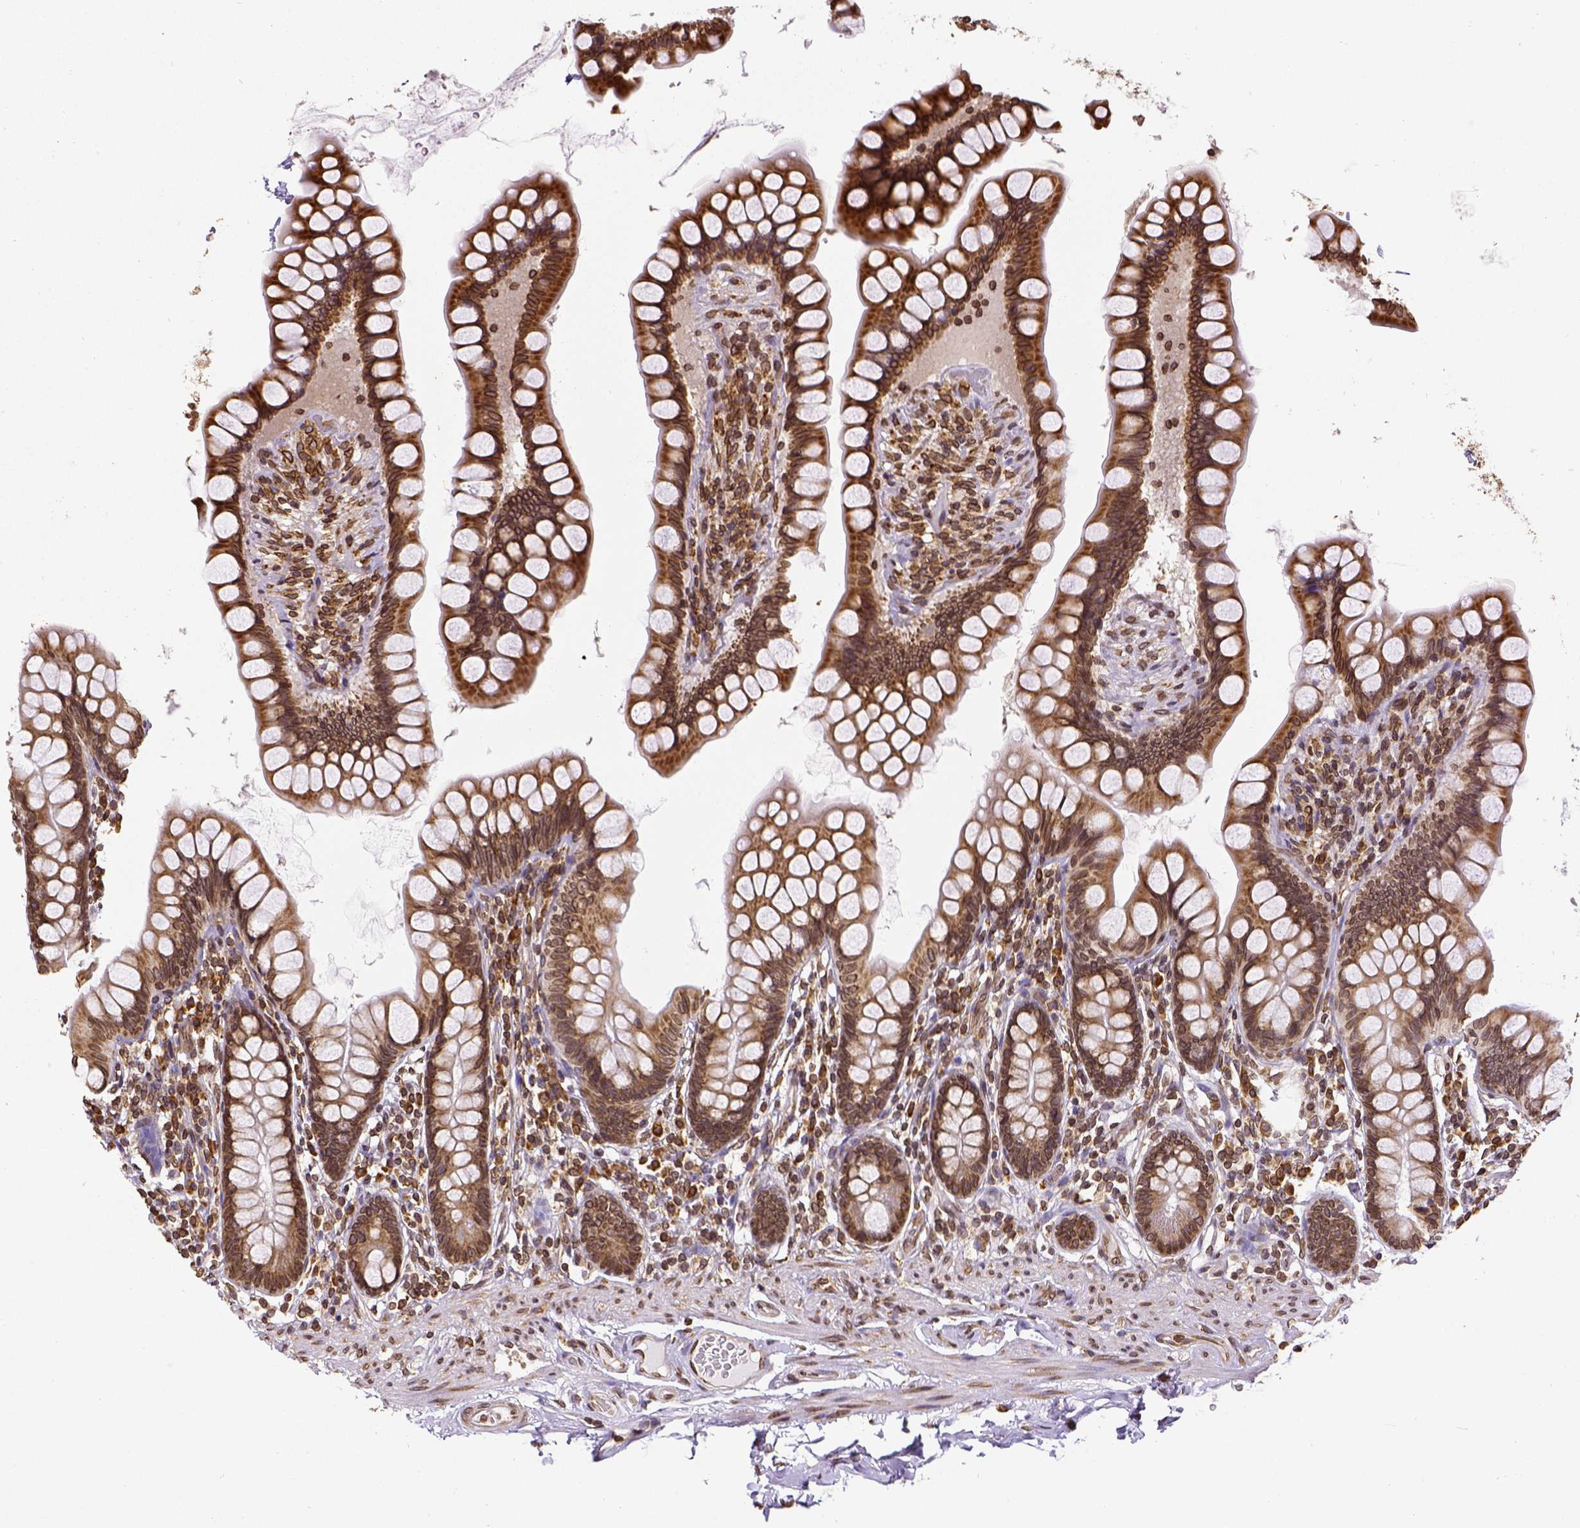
{"staining": {"intensity": "strong", "quantity": ">75%", "location": "cytoplasmic/membranous,nuclear"}, "tissue": "small intestine", "cell_type": "Glandular cells", "image_type": "normal", "snomed": [{"axis": "morphology", "description": "Normal tissue, NOS"}, {"axis": "topography", "description": "Small intestine"}], "caption": "High-magnification brightfield microscopy of benign small intestine stained with DAB (brown) and counterstained with hematoxylin (blue). glandular cells exhibit strong cytoplasmic/membranous,nuclear staining is identified in about>75% of cells.", "gene": "MTDH", "patient": {"sex": "male", "age": 70}}